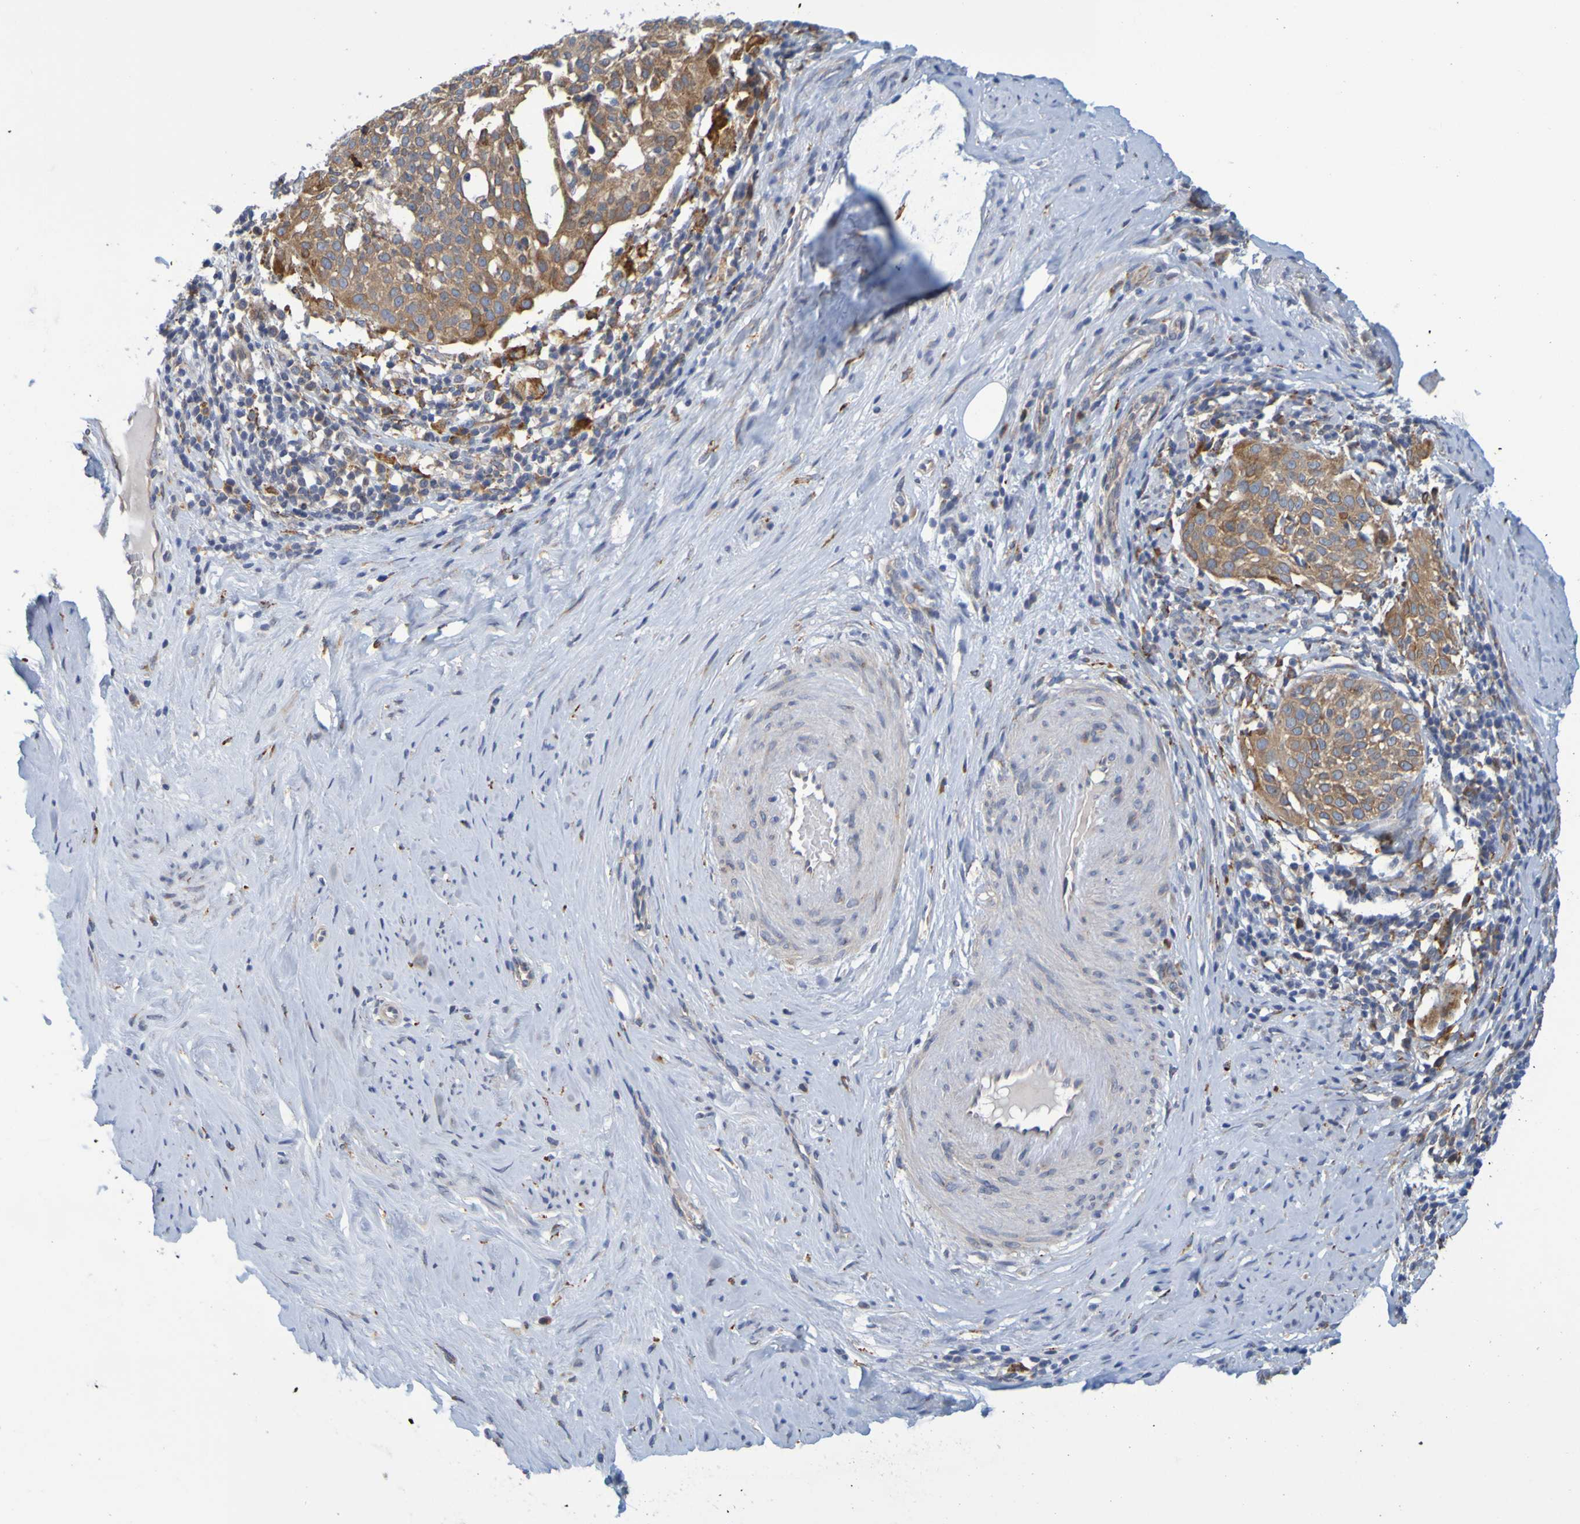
{"staining": {"intensity": "moderate", "quantity": ">75%", "location": "cytoplasmic/membranous"}, "tissue": "cervical cancer", "cell_type": "Tumor cells", "image_type": "cancer", "snomed": [{"axis": "morphology", "description": "Squamous cell carcinoma, NOS"}, {"axis": "topography", "description": "Cervix"}], "caption": "This histopathology image shows immunohistochemistry staining of human cervical cancer, with medium moderate cytoplasmic/membranous positivity in about >75% of tumor cells.", "gene": "SIL1", "patient": {"sex": "female", "age": 51}}